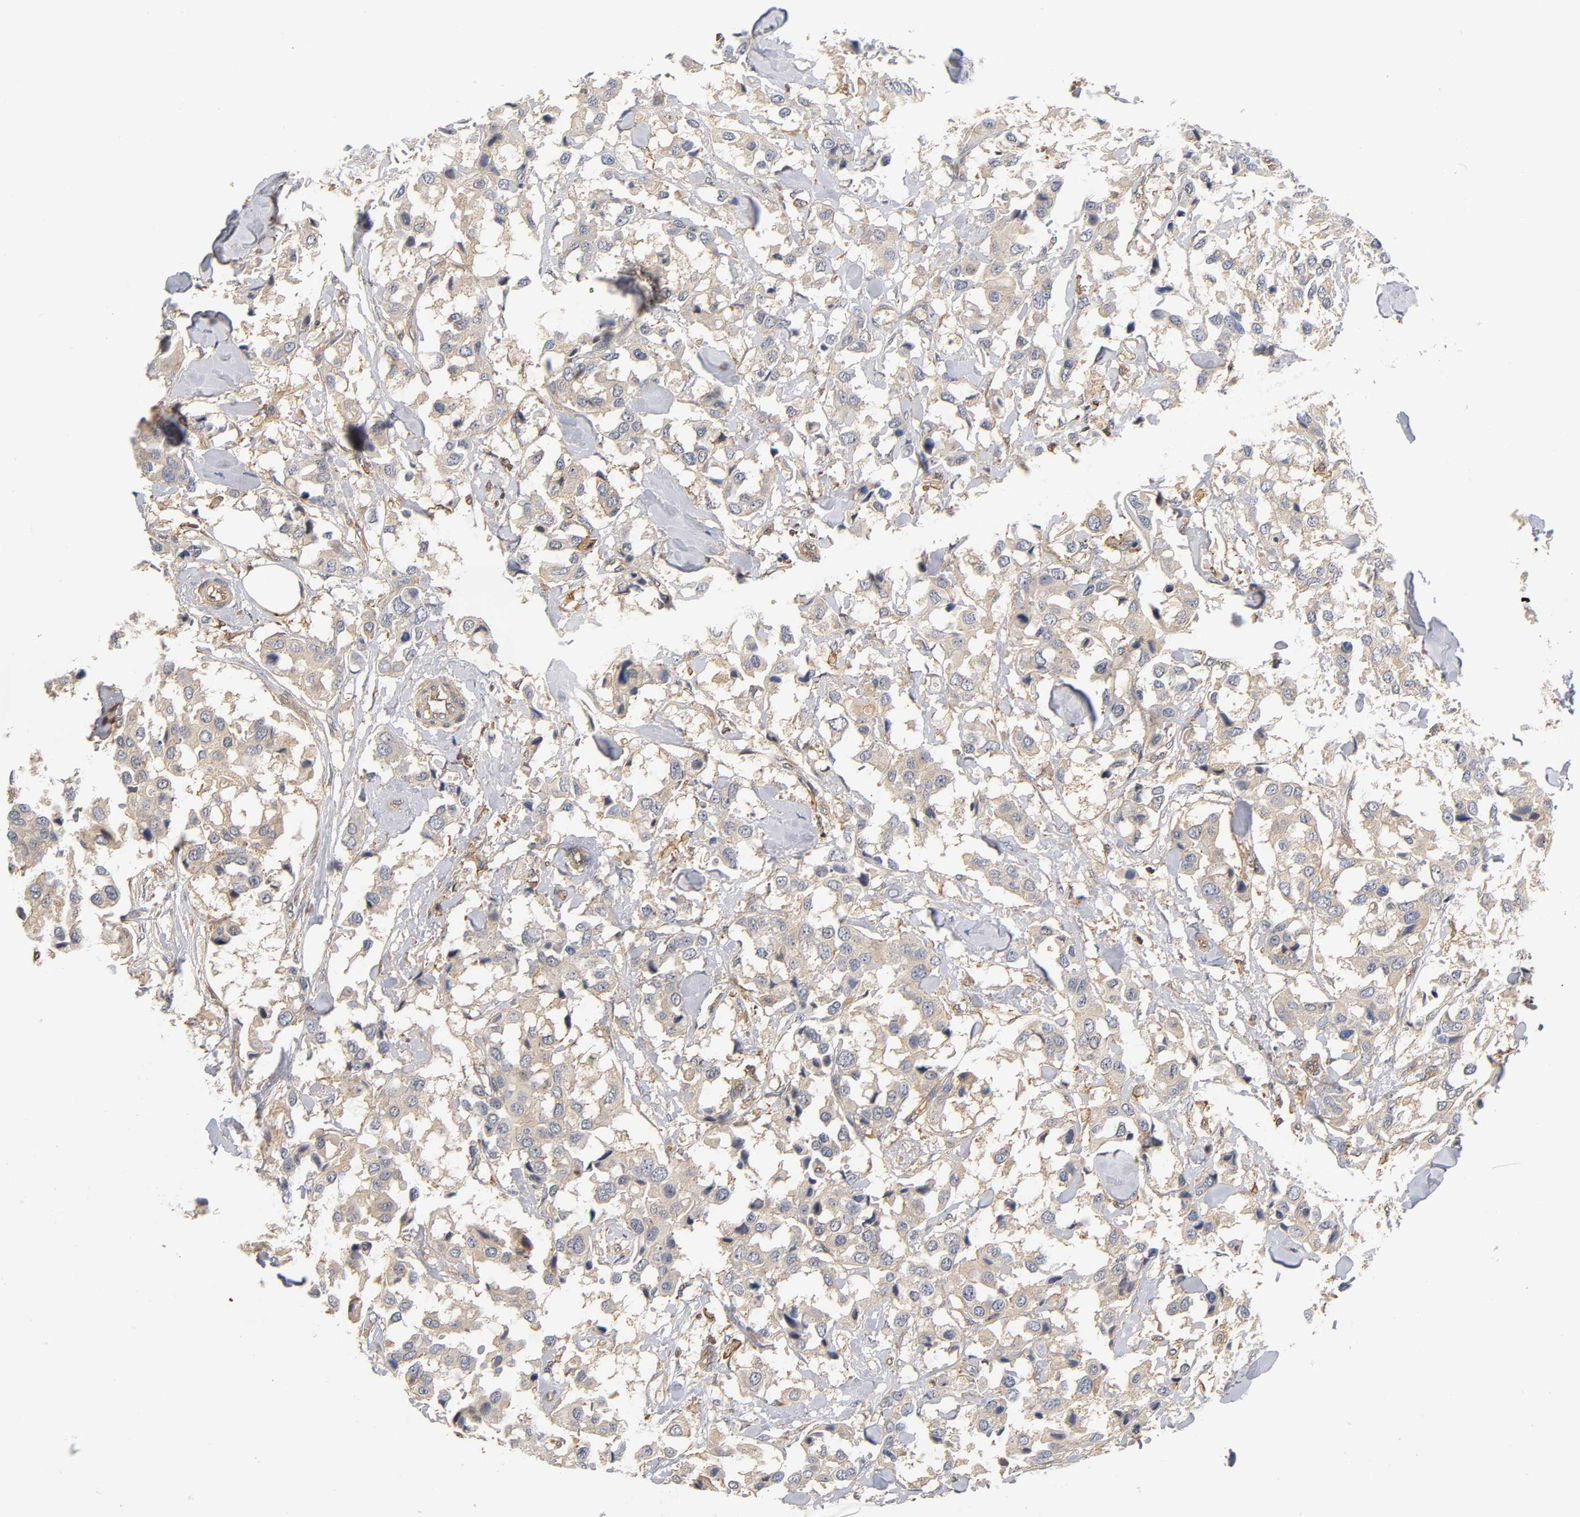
{"staining": {"intensity": "moderate", "quantity": ">75%", "location": "cytoplasmic/membranous"}, "tissue": "breast cancer", "cell_type": "Tumor cells", "image_type": "cancer", "snomed": [{"axis": "morphology", "description": "Duct carcinoma"}, {"axis": "topography", "description": "Breast"}], "caption": "Protein expression analysis of breast cancer reveals moderate cytoplasmic/membranous staining in approximately >75% of tumor cells.", "gene": "ACTR2", "patient": {"sex": "female", "age": 80}}